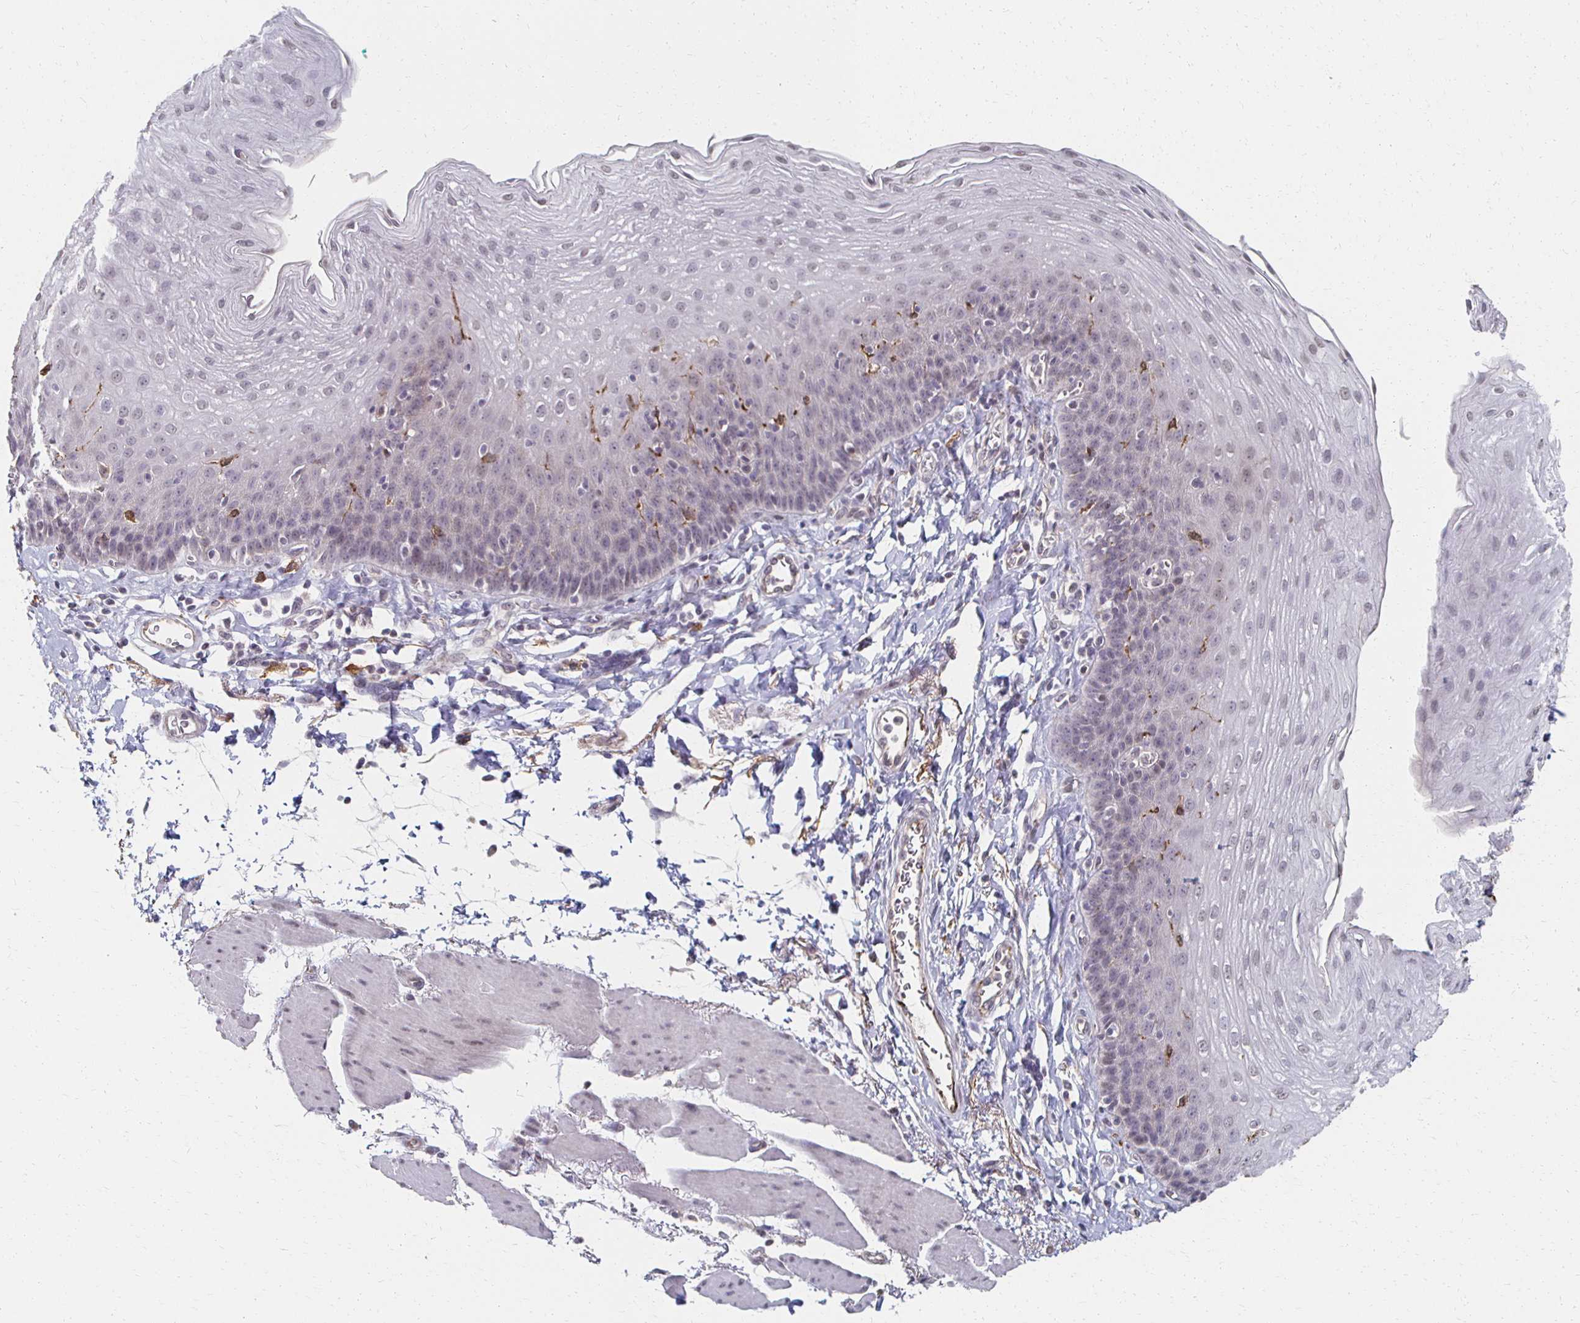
{"staining": {"intensity": "negative", "quantity": "none", "location": "none"}, "tissue": "esophagus", "cell_type": "Squamous epithelial cells", "image_type": "normal", "snomed": [{"axis": "morphology", "description": "Normal tissue, NOS"}, {"axis": "topography", "description": "Esophagus"}], "caption": "Protein analysis of normal esophagus displays no significant staining in squamous epithelial cells. (DAB (3,3'-diaminobenzidine) IHC with hematoxylin counter stain).", "gene": "DAB1", "patient": {"sex": "female", "age": 81}}